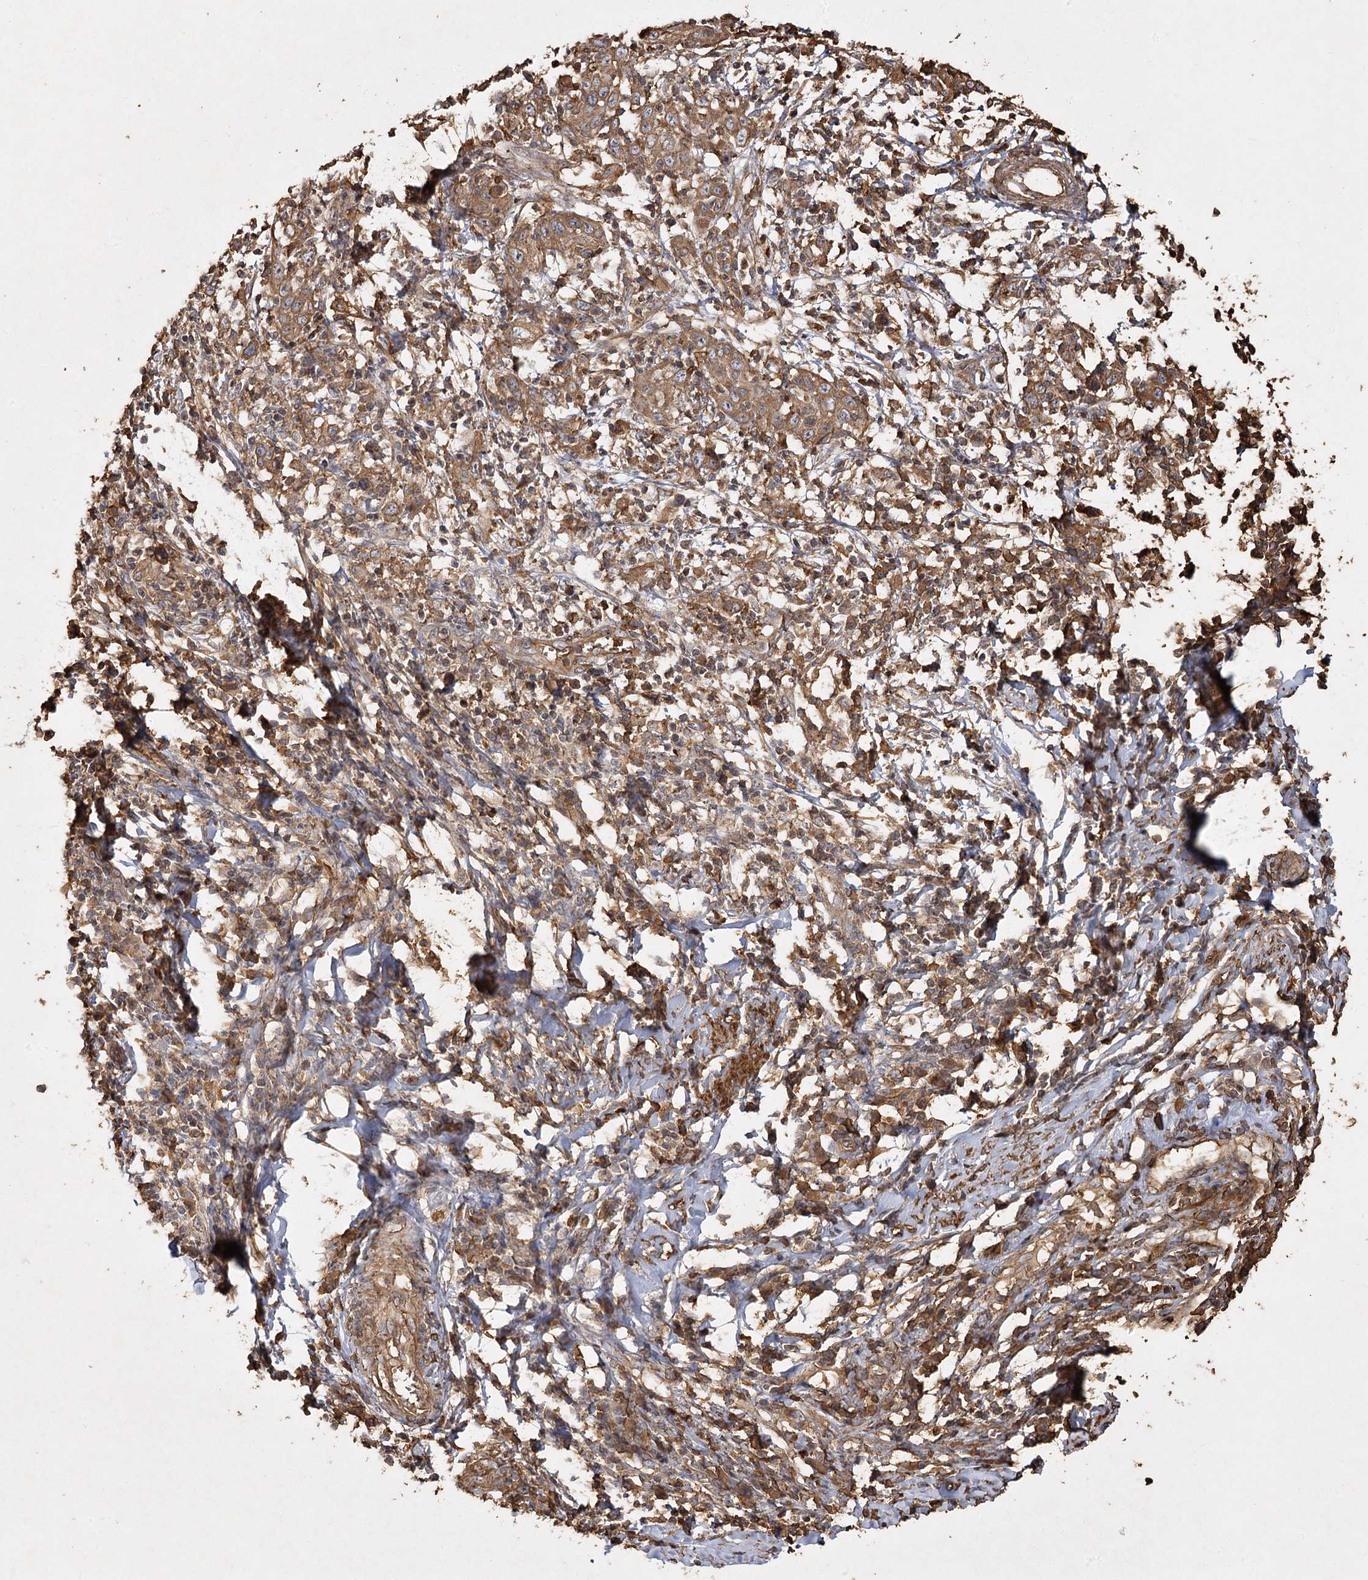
{"staining": {"intensity": "moderate", "quantity": ">75%", "location": "cytoplasmic/membranous"}, "tissue": "cervical cancer", "cell_type": "Tumor cells", "image_type": "cancer", "snomed": [{"axis": "morphology", "description": "Squamous cell carcinoma, NOS"}, {"axis": "topography", "description": "Cervix"}], "caption": "Immunohistochemical staining of human squamous cell carcinoma (cervical) exhibits medium levels of moderate cytoplasmic/membranous protein positivity in approximately >75% of tumor cells.", "gene": "PIK3C2A", "patient": {"sex": "female", "age": 46}}